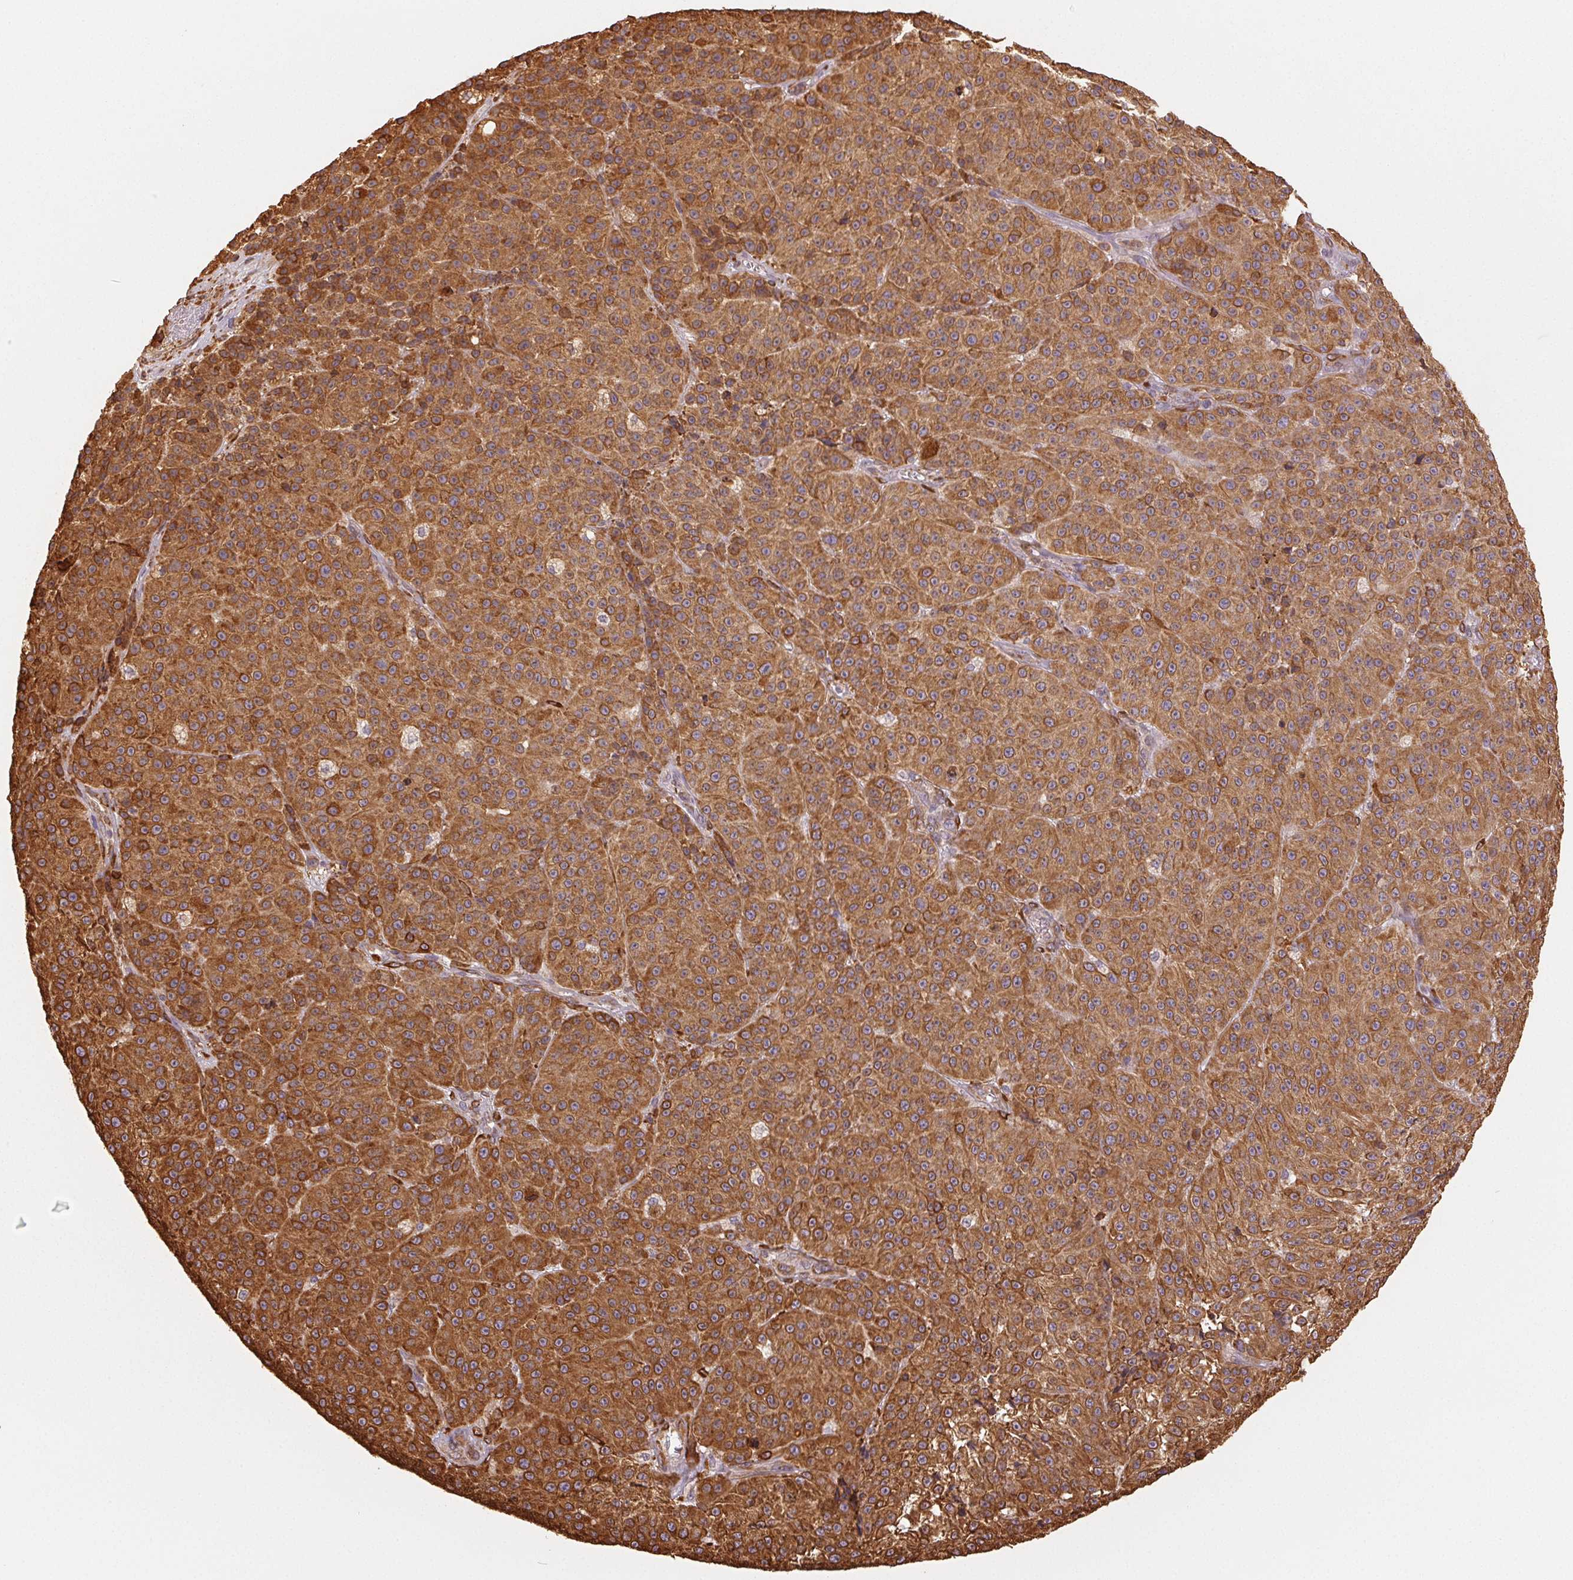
{"staining": {"intensity": "strong", "quantity": ">75%", "location": "cytoplasmic/membranous"}, "tissue": "melanoma", "cell_type": "Tumor cells", "image_type": "cancer", "snomed": [{"axis": "morphology", "description": "Malignant melanoma, NOS"}, {"axis": "topography", "description": "Skin"}], "caption": "Protein staining of melanoma tissue displays strong cytoplasmic/membranous staining in about >75% of tumor cells.", "gene": "RCN3", "patient": {"sex": "female", "age": 58}}